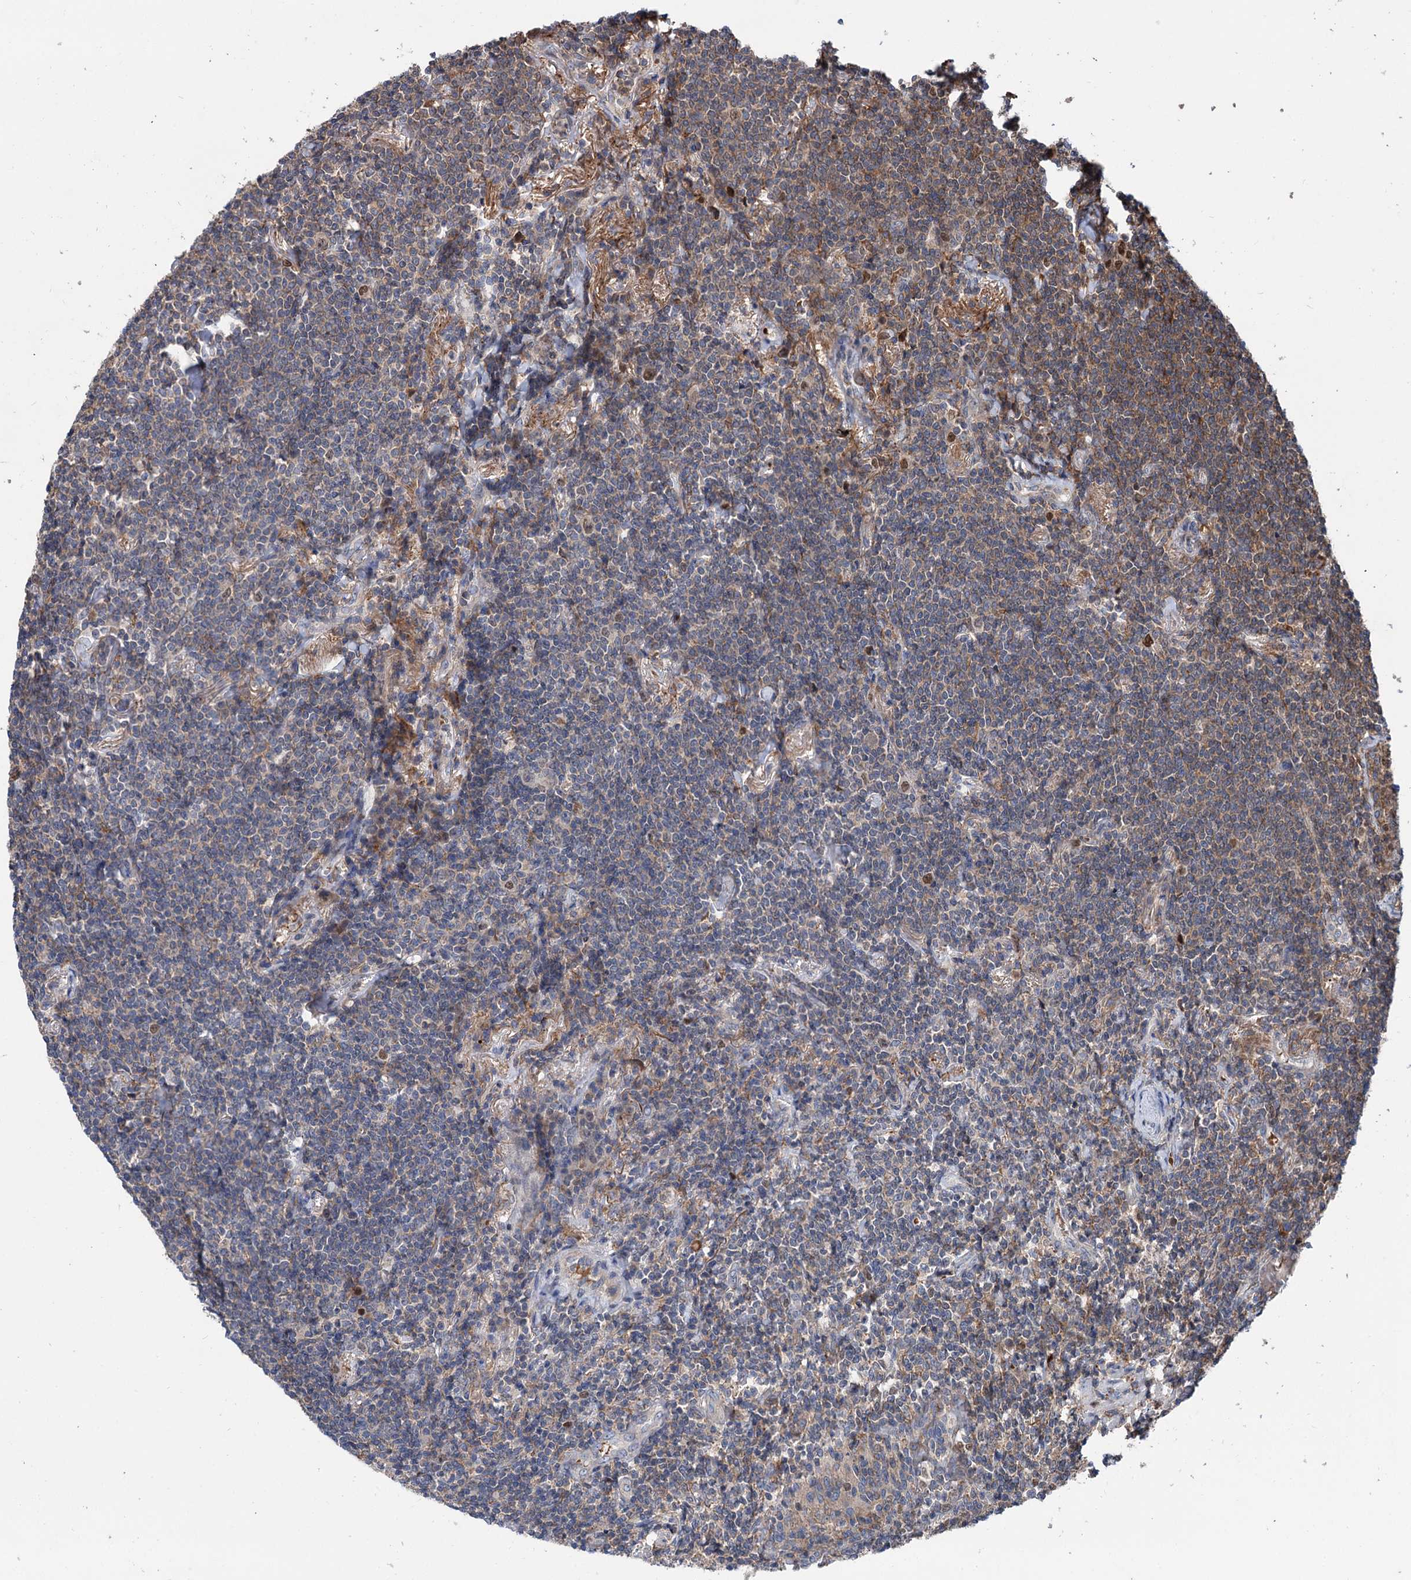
{"staining": {"intensity": "negative", "quantity": "none", "location": "none"}, "tissue": "lymphoma", "cell_type": "Tumor cells", "image_type": "cancer", "snomed": [{"axis": "morphology", "description": "Malignant lymphoma, non-Hodgkin's type, Low grade"}, {"axis": "topography", "description": "Lung"}], "caption": "An immunohistochemistry (IHC) histopathology image of malignant lymphoma, non-Hodgkin's type (low-grade) is shown. There is no staining in tumor cells of malignant lymphoma, non-Hodgkin's type (low-grade).", "gene": "RNF111", "patient": {"sex": "female", "age": 71}}